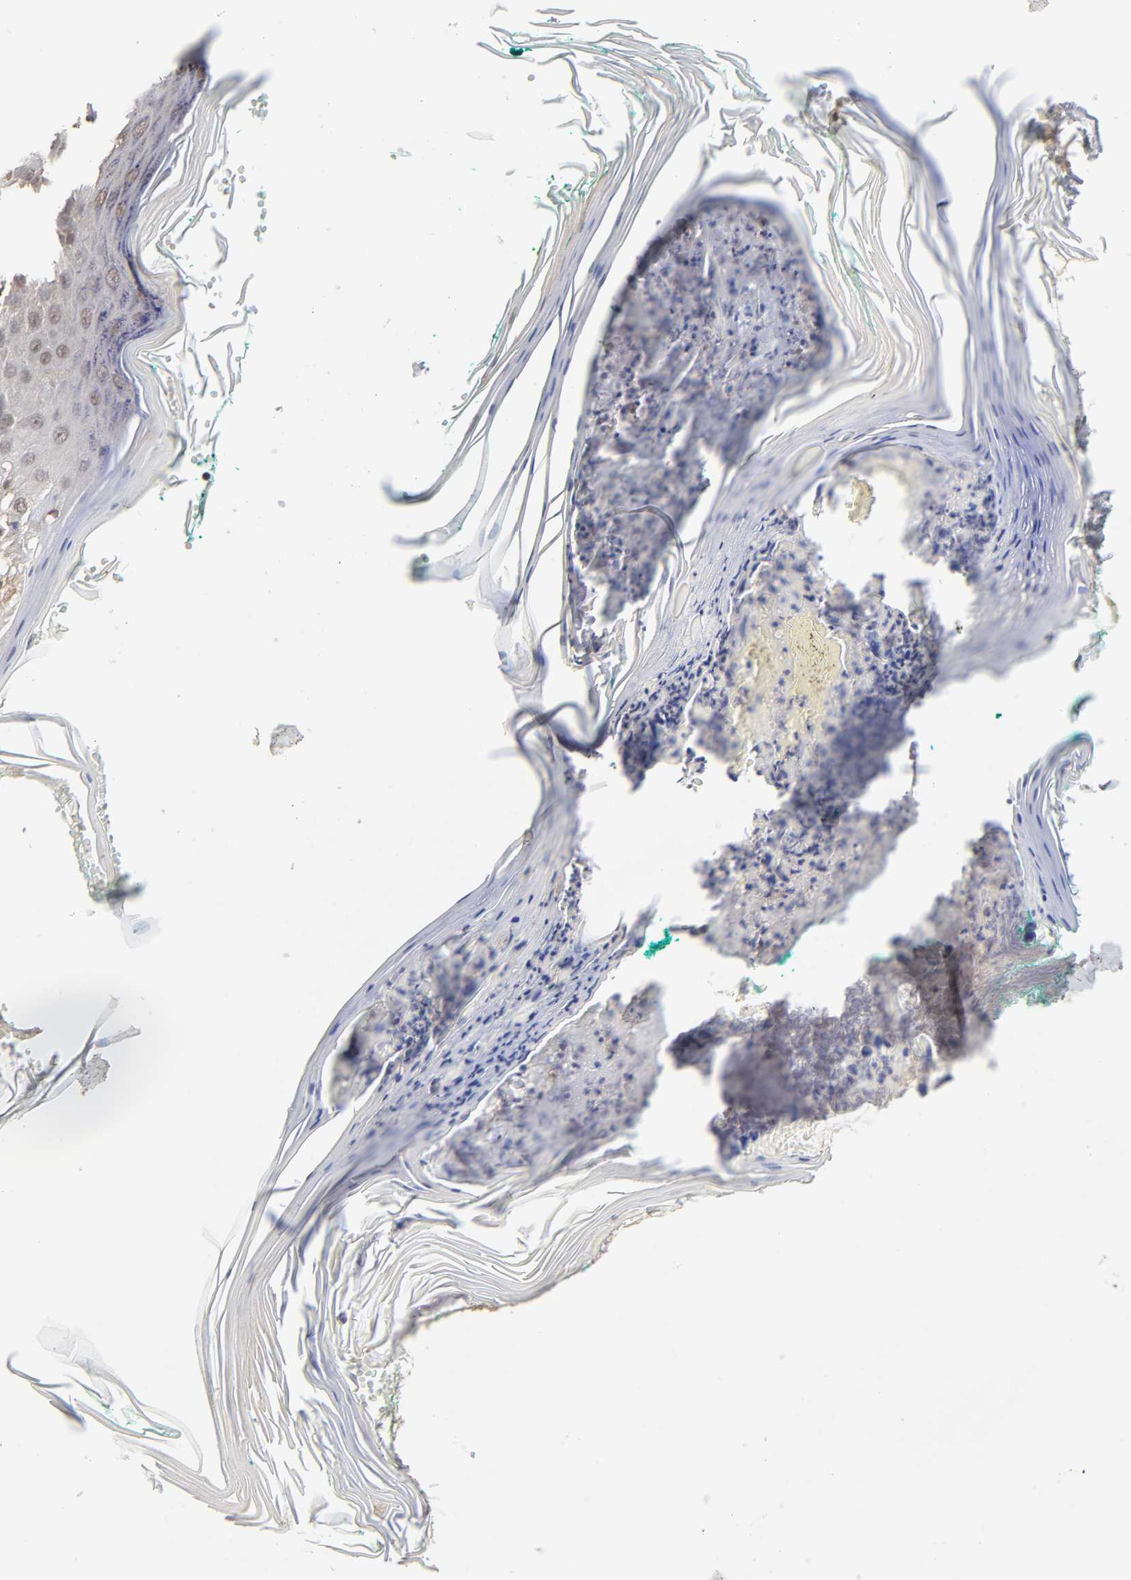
{"staining": {"intensity": "moderate", "quantity": ">75%", "location": "cytoplasmic/membranous"}, "tissue": "skin cancer", "cell_type": "Tumor cells", "image_type": "cancer", "snomed": [{"axis": "morphology", "description": "Normal tissue, NOS"}, {"axis": "morphology", "description": "Basal cell carcinoma"}, {"axis": "topography", "description": "Skin"}], "caption": "This photomicrograph displays immunohistochemistry (IHC) staining of human skin cancer, with medium moderate cytoplasmic/membranous staining in approximately >75% of tumor cells.", "gene": "MAPK1", "patient": {"sex": "male", "age": 77}}